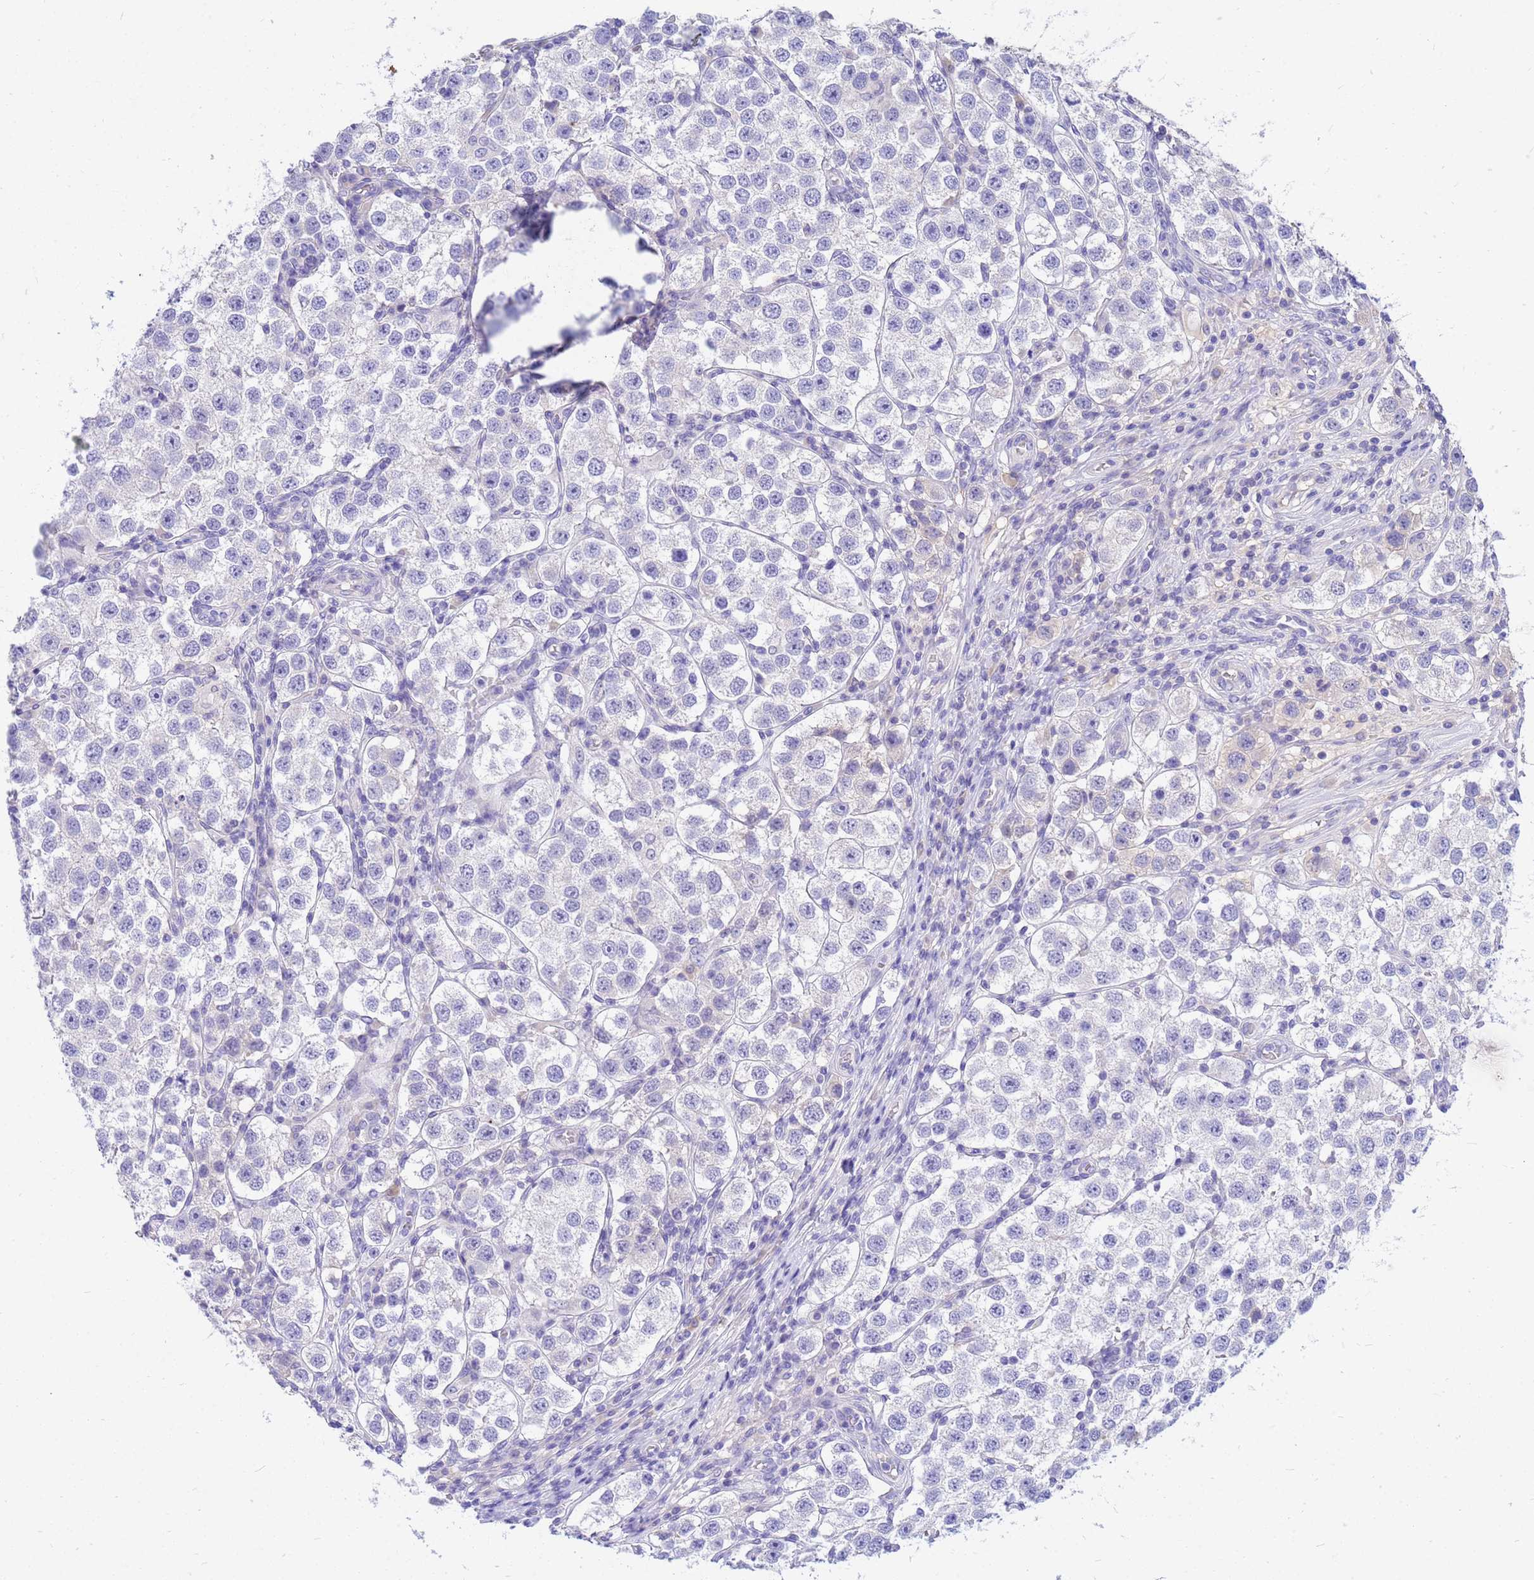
{"staining": {"intensity": "negative", "quantity": "none", "location": "none"}, "tissue": "testis cancer", "cell_type": "Tumor cells", "image_type": "cancer", "snomed": [{"axis": "morphology", "description": "Seminoma, NOS"}, {"axis": "topography", "description": "Testis"}], "caption": "Tumor cells show no significant staining in testis seminoma. (DAB immunohistochemistry with hematoxylin counter stain).", "gene": "DPRX", "patient": {"sex": "male", "age": 37}}